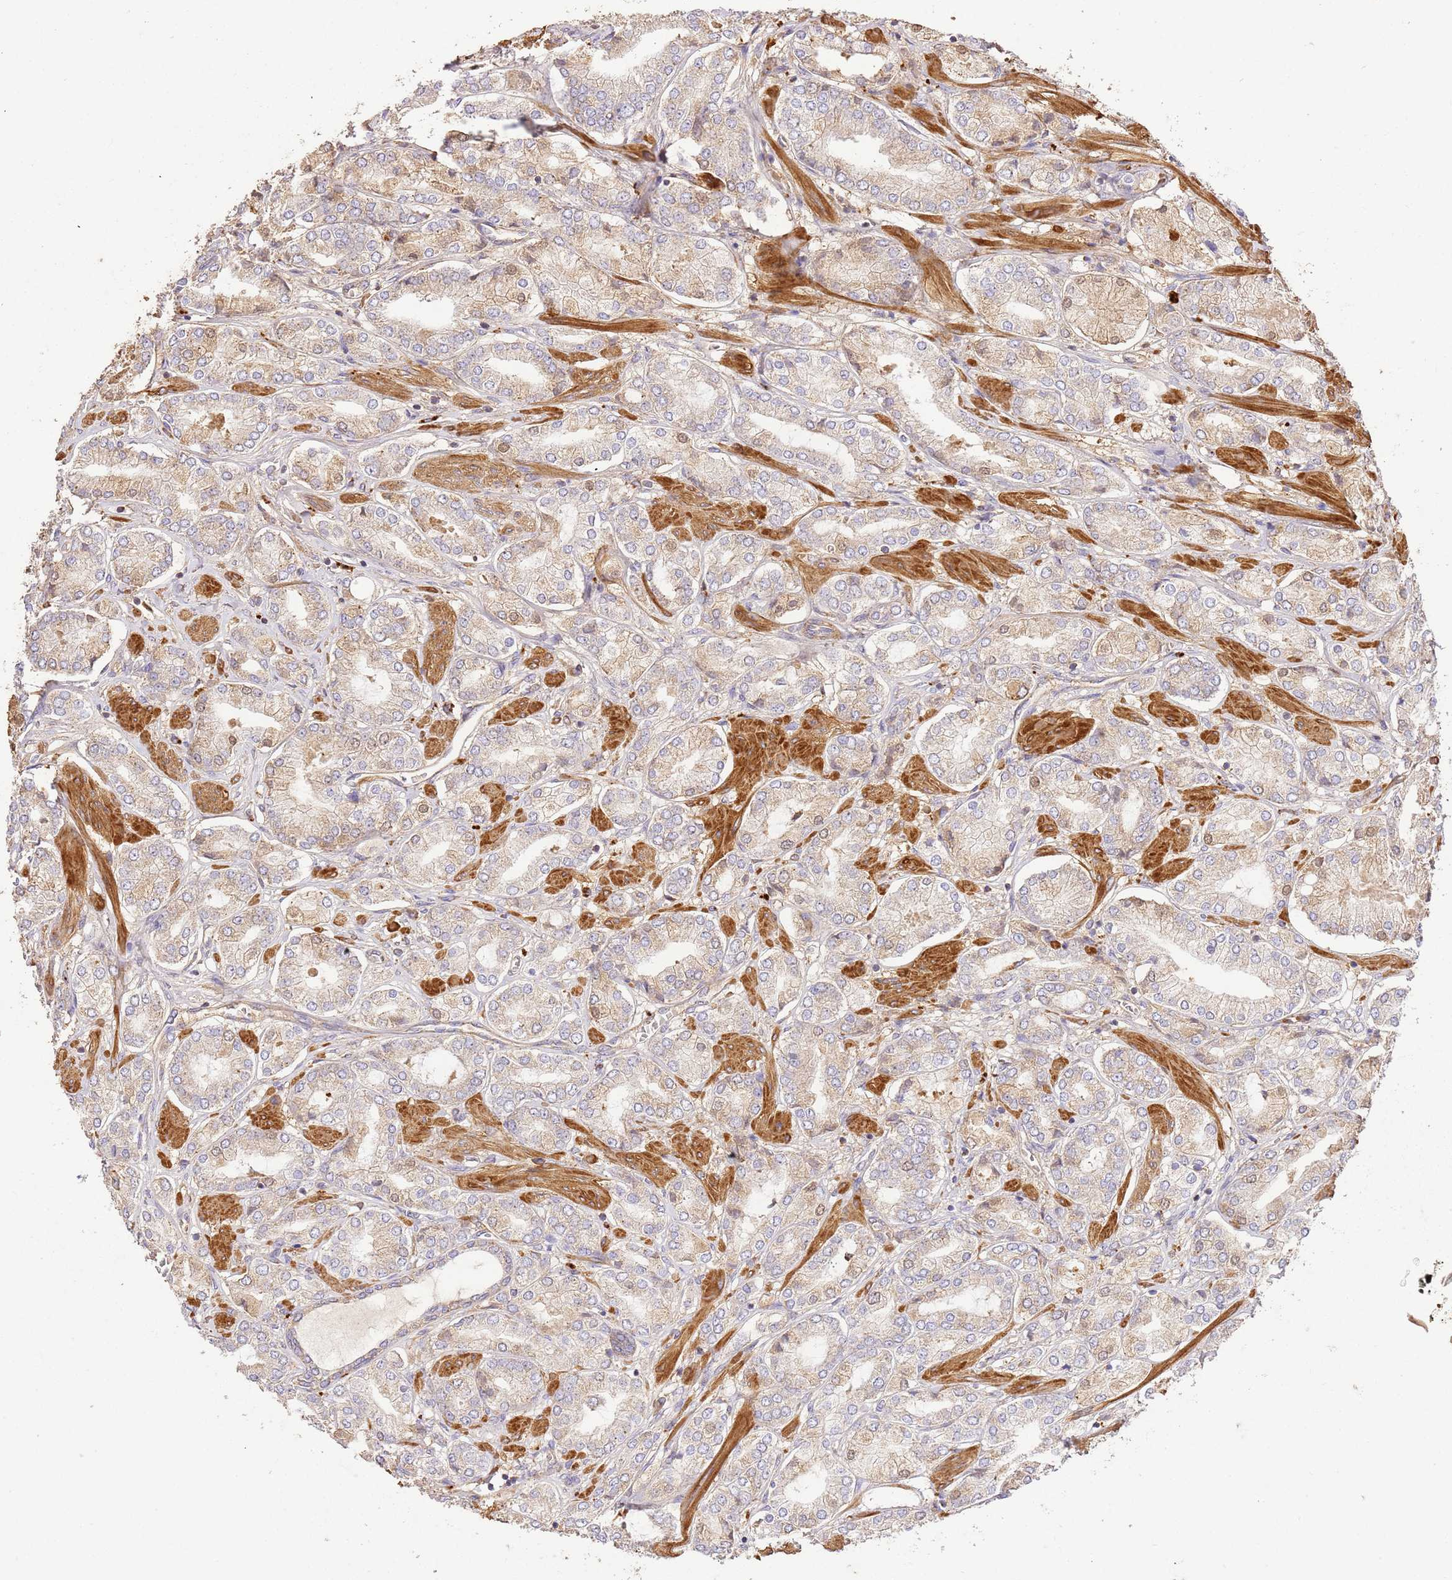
{"staining": {"intensity": "weak", "quantity": ">75%", "location": "cytoplasmic/membranous"}, "tissue": "prostate cancer", "cell_type": "Tumor cells", "image_type": "cancer", "snomed": [{"axis": "morphology", "description": "Adenocarcinoma, High grade"}, {"axis": "topography", "description": "Prostate and seminal vesicle, NOS"}], "caption": "A histopathology image of human prostate adenocarcinoma (high-grade) stained for a protein shows weak cytoplasmic/membranous brown staining in tumor cells.", "gene": "CEP55", "patient": {"sex": "male", "age": 64}}